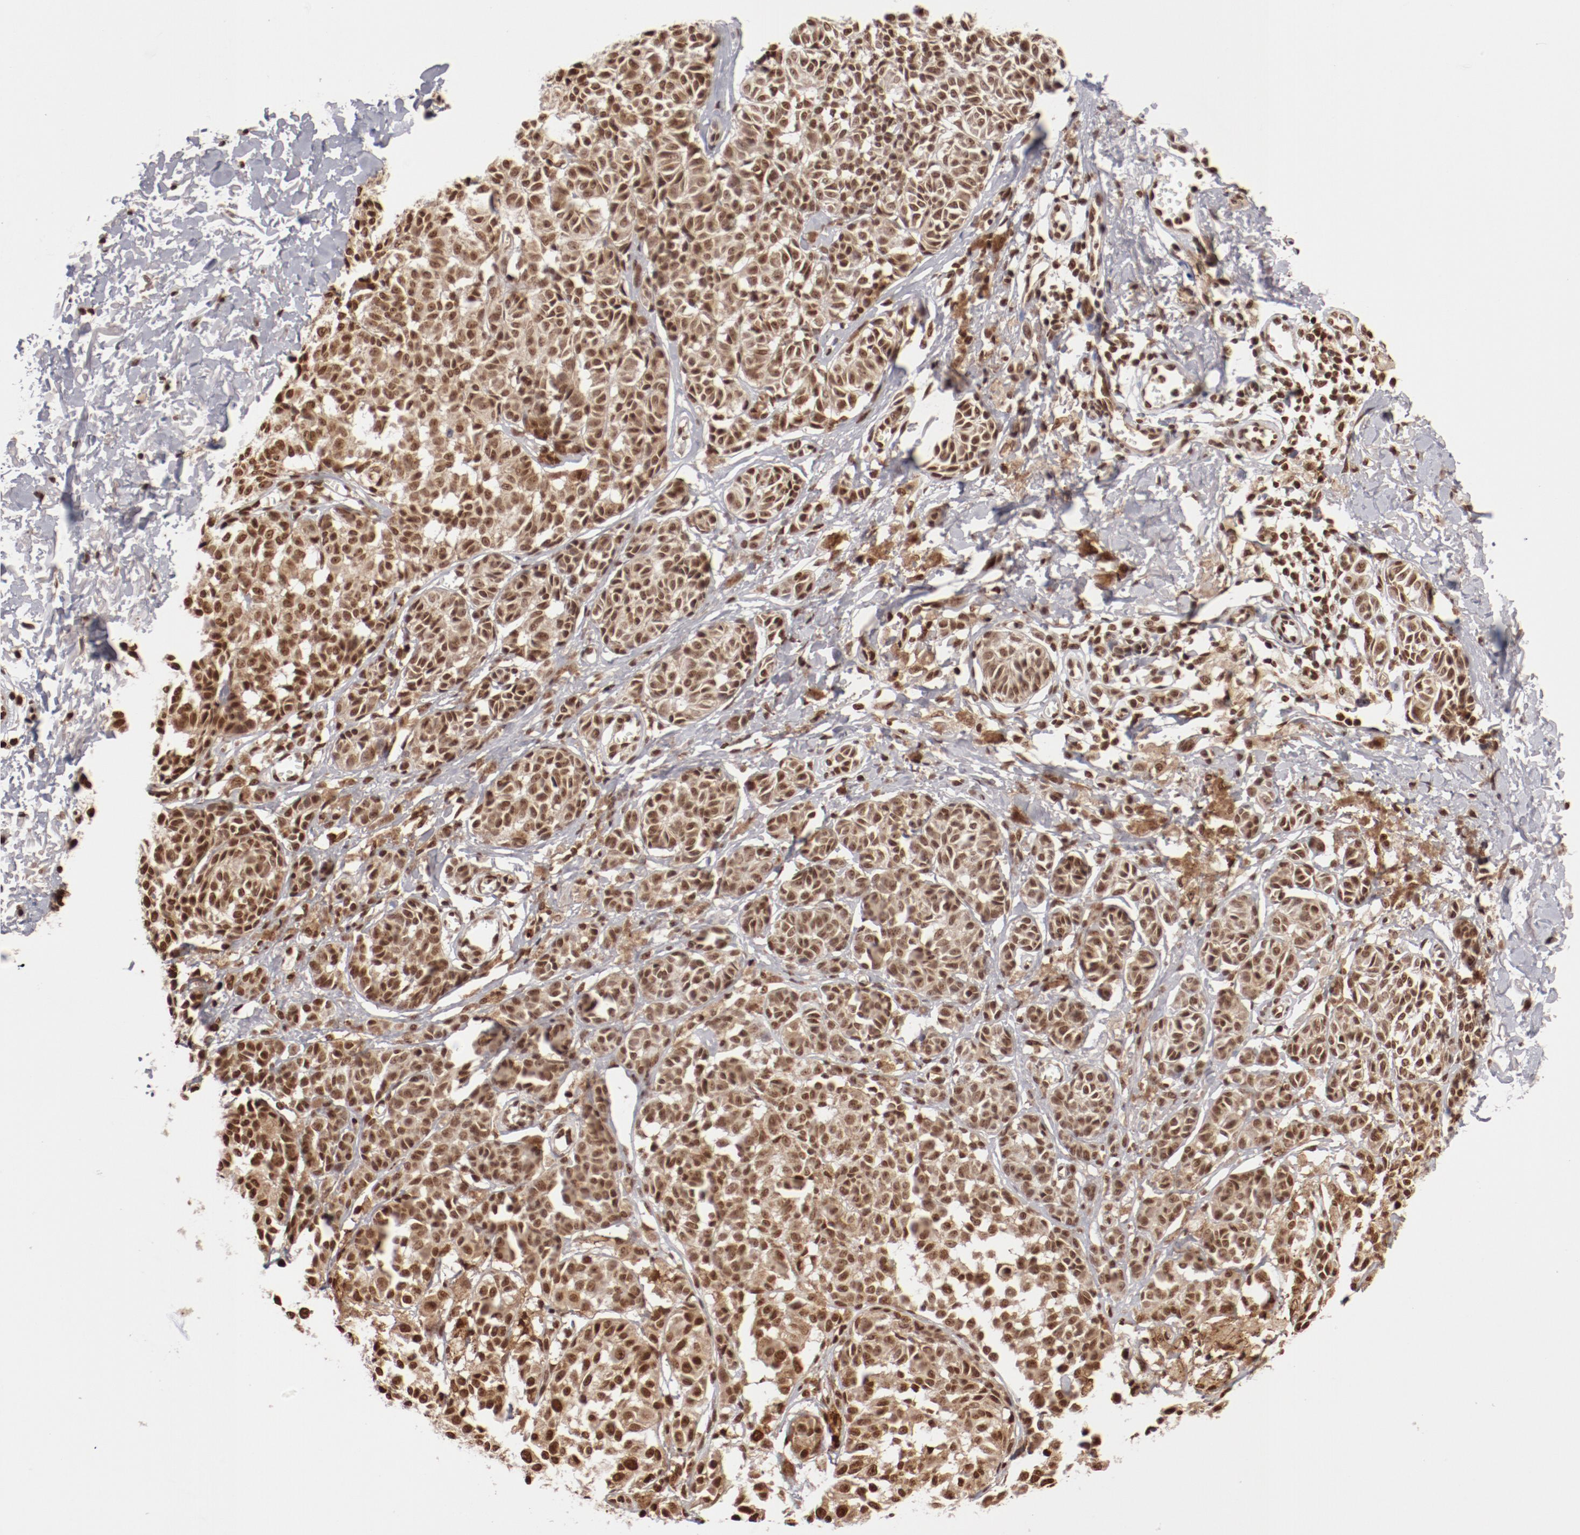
{"staining": {"intensity": "moderate", "quantity": ">75%", "location": "nuclear"}, "tissue": "melanoma", "cell_type": "Tumor cells", "image_type": "cancer", "snomed": [{"axis": "morphology", "description": "Malignant melanoma, NOS"}, {"axis": "topography", "description": "Skin"}], "caption": "Protein positivity by immunohistochemistry (IHC) demonstrates moderate nuclear expression in about >75% of tumor cells in malignant melanoma.", "gene": "ABL2", "patient": {"sex": "male", "age": 76}}